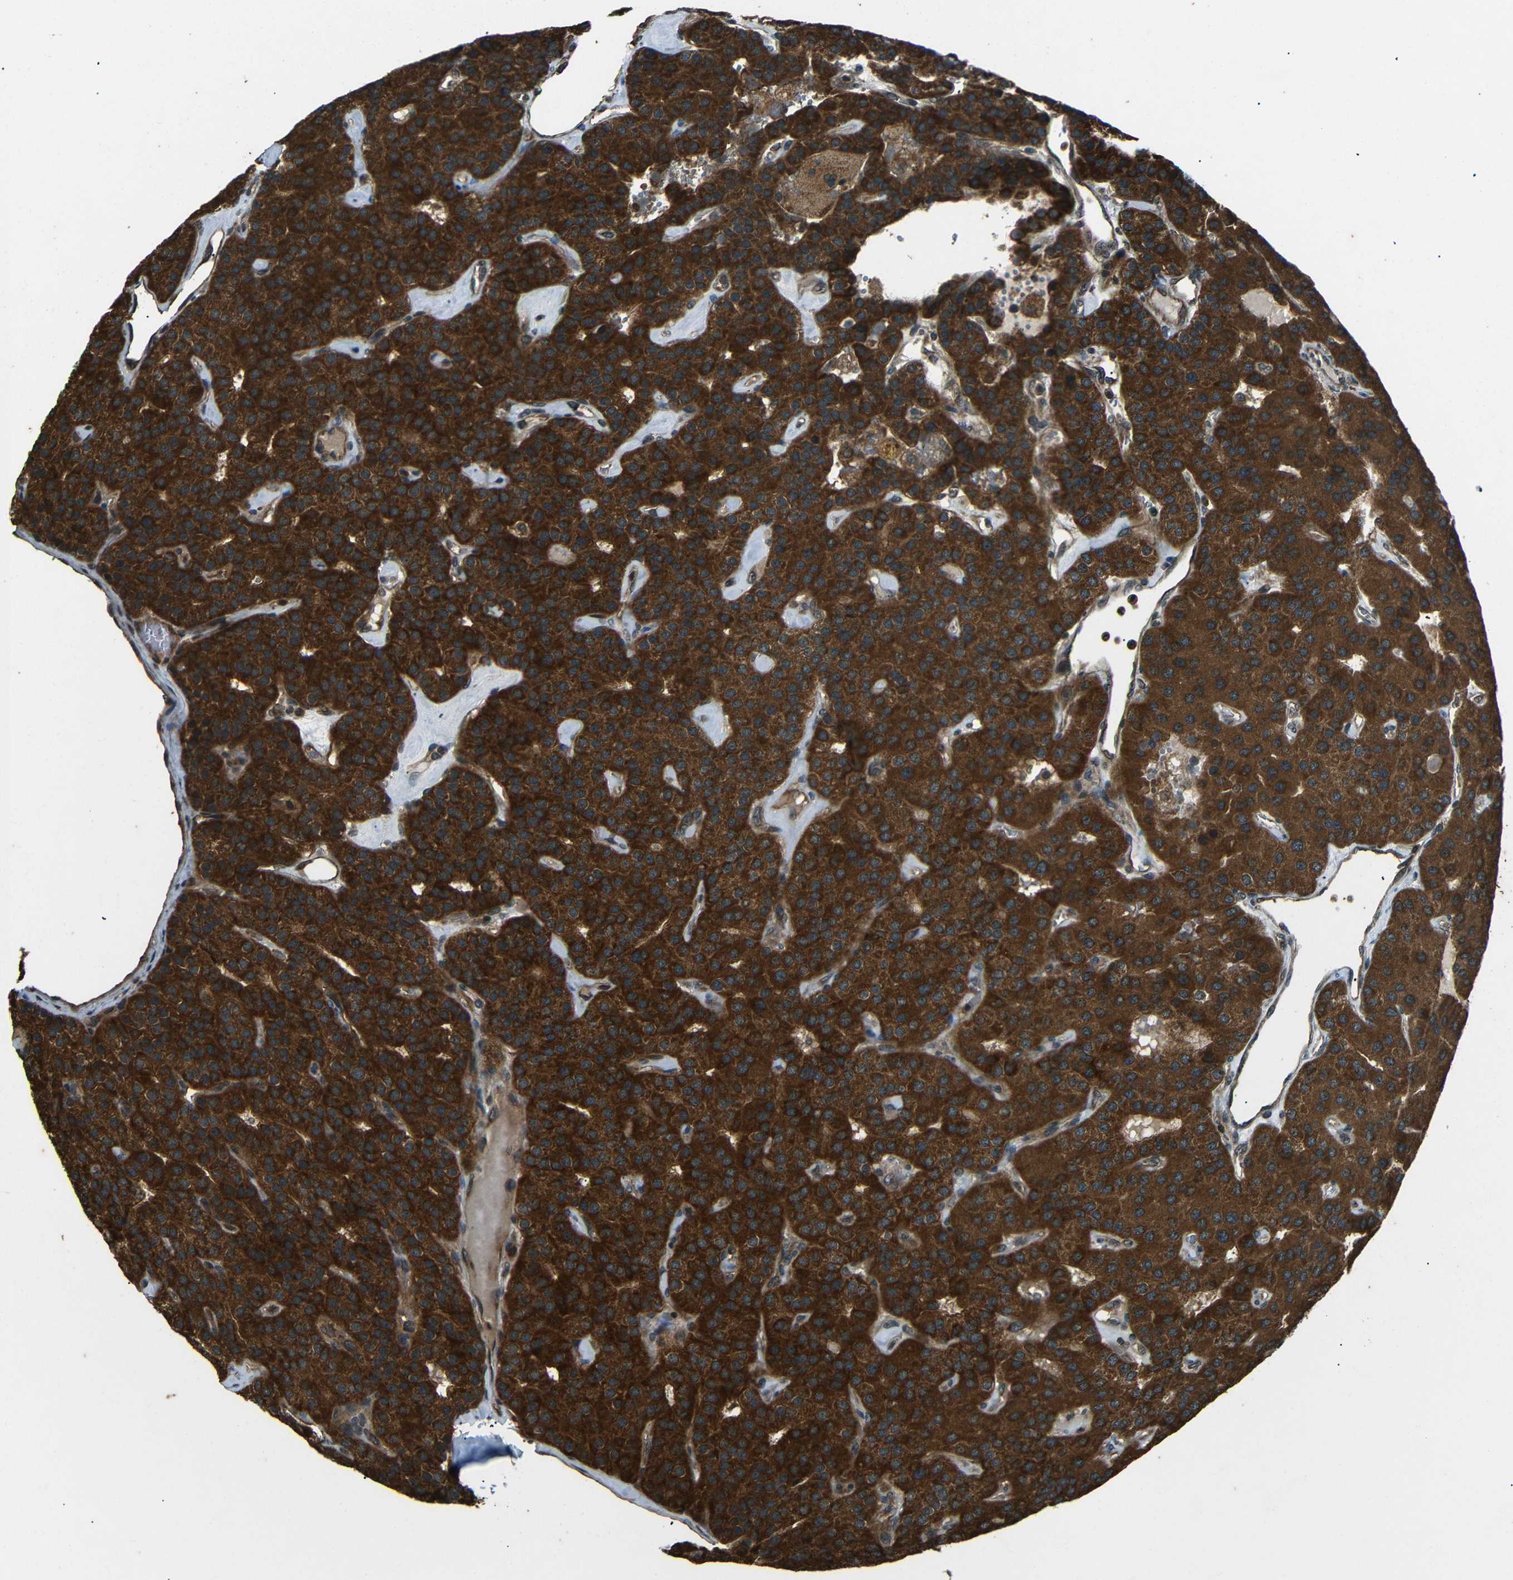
{"staining": {"intensity": "strong", "quantity": ">75%", "location": "cytoplasmic/membranous"}, "tissue": "parathyroid gland", "cell_type": "Glandular cells", "image_type": "normal", "snomed": [{"axis": "morphology", "description": "Normal tissue, NOS"}, {"axis": "morphology", "description": "Adenoma, NOS"}, {"axis": "topography", "description": "Parathyroid gland"}], "caption": "Protein staining of normal parathyroid gland demonstrates strong cytoplasmic/membranous positivity in approximately >75% of glandular cells.", "gene": "PLK2", "patient": {"sex": "female", "age": 86}}